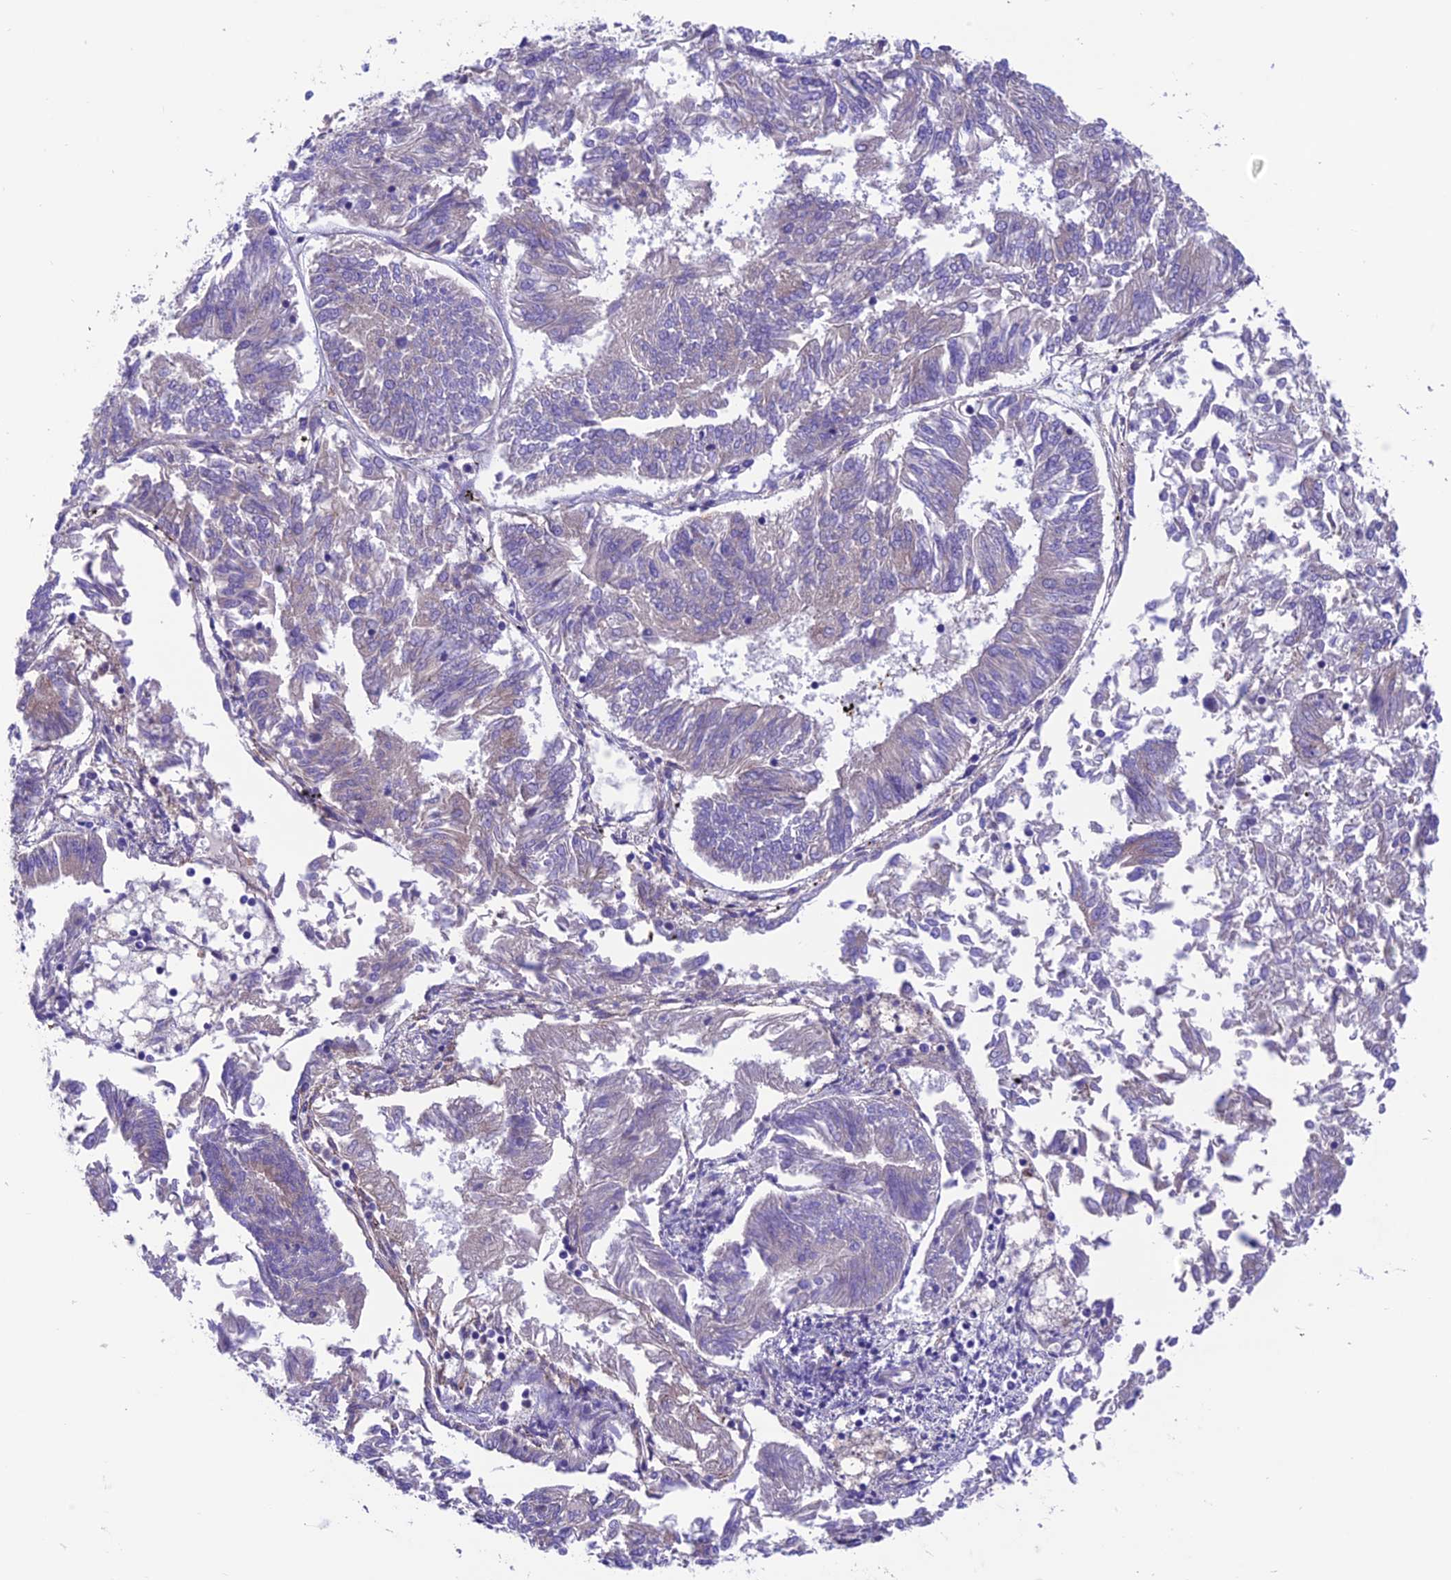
{"staining": {"intensity": "weak", "quantity": "<25%", "location": "cytoplasmic/membranous"}, "tissue": "endometrial cancer", "cell_type": "Tumor cells", "image_type": "cancer", "snomed": [{"axis": "morphology", "description": "Adenocarcinoma, NOS"}, {"axis": "topography", "description": "Endometrium"}], "caption": "Immunohistochemistry of endometrial cancer (adenocarcinoma) displays no expression in tumor cells.", "gene": "VPS16", "patient": {"sex": "female", "age": 58}}